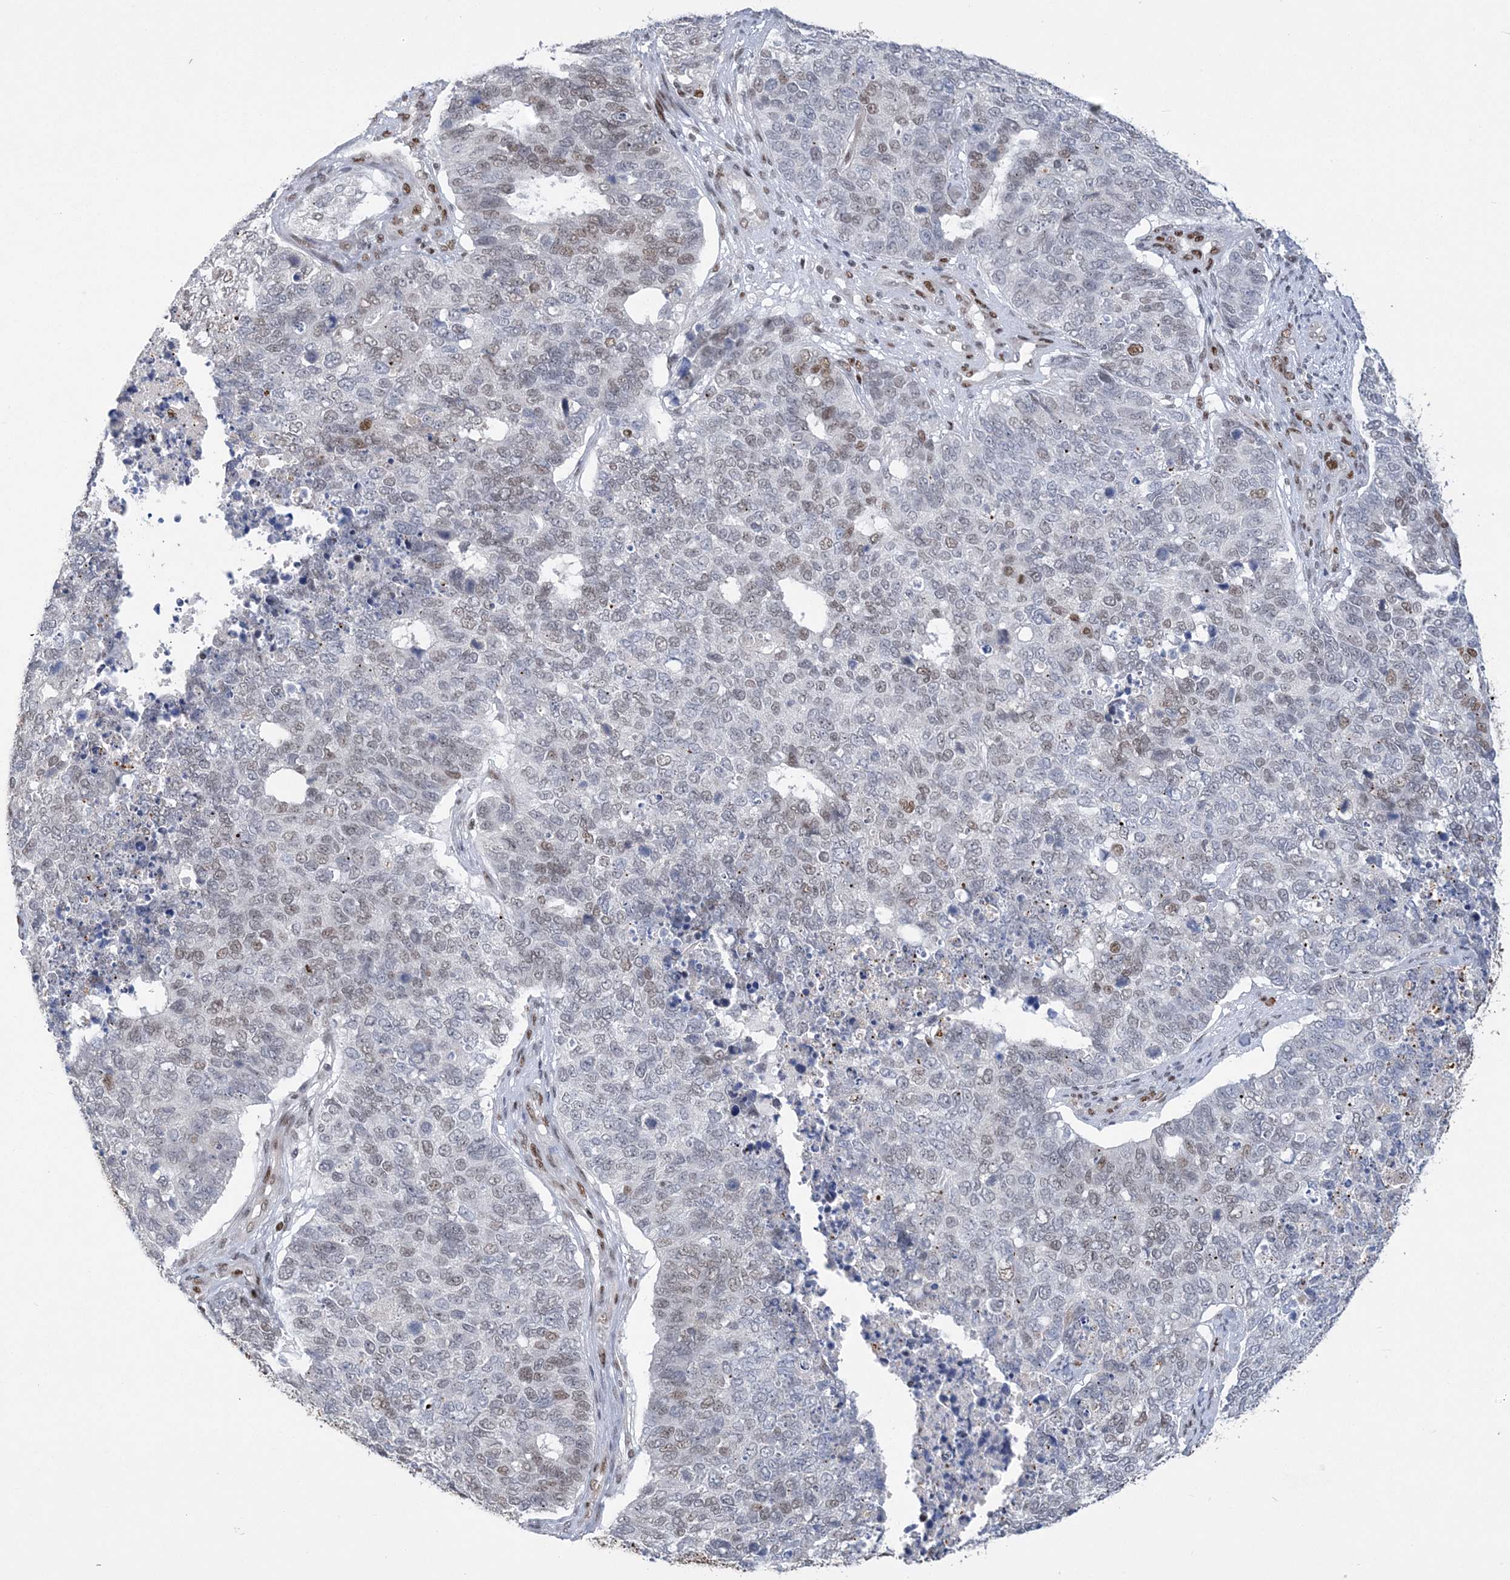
{"staining": {"intensity": "weak", "quantity": "25%-75%", "location": "nuclear"}, "tissue": "cervical cancer", "cell_type": "Tumor cells", "image_type": "cancer", "snomed": [{"axis": "morphology", "description": "Squamous cell carcinoma, NOS"}, {"axis": "topography", "description": "Cervix"}], "caption": "Immunohistochemistry (IHC) image of neoplastic tissue: cervical cancer stained using immunohistochemistry (IHC) displays low levels of weak protein expression localized specifically in the nuclear of tumor cells, appearing as a nuclear brown color.", "gene": "ZBTB7A", "patient": {"sex": "female", "age": 63}}